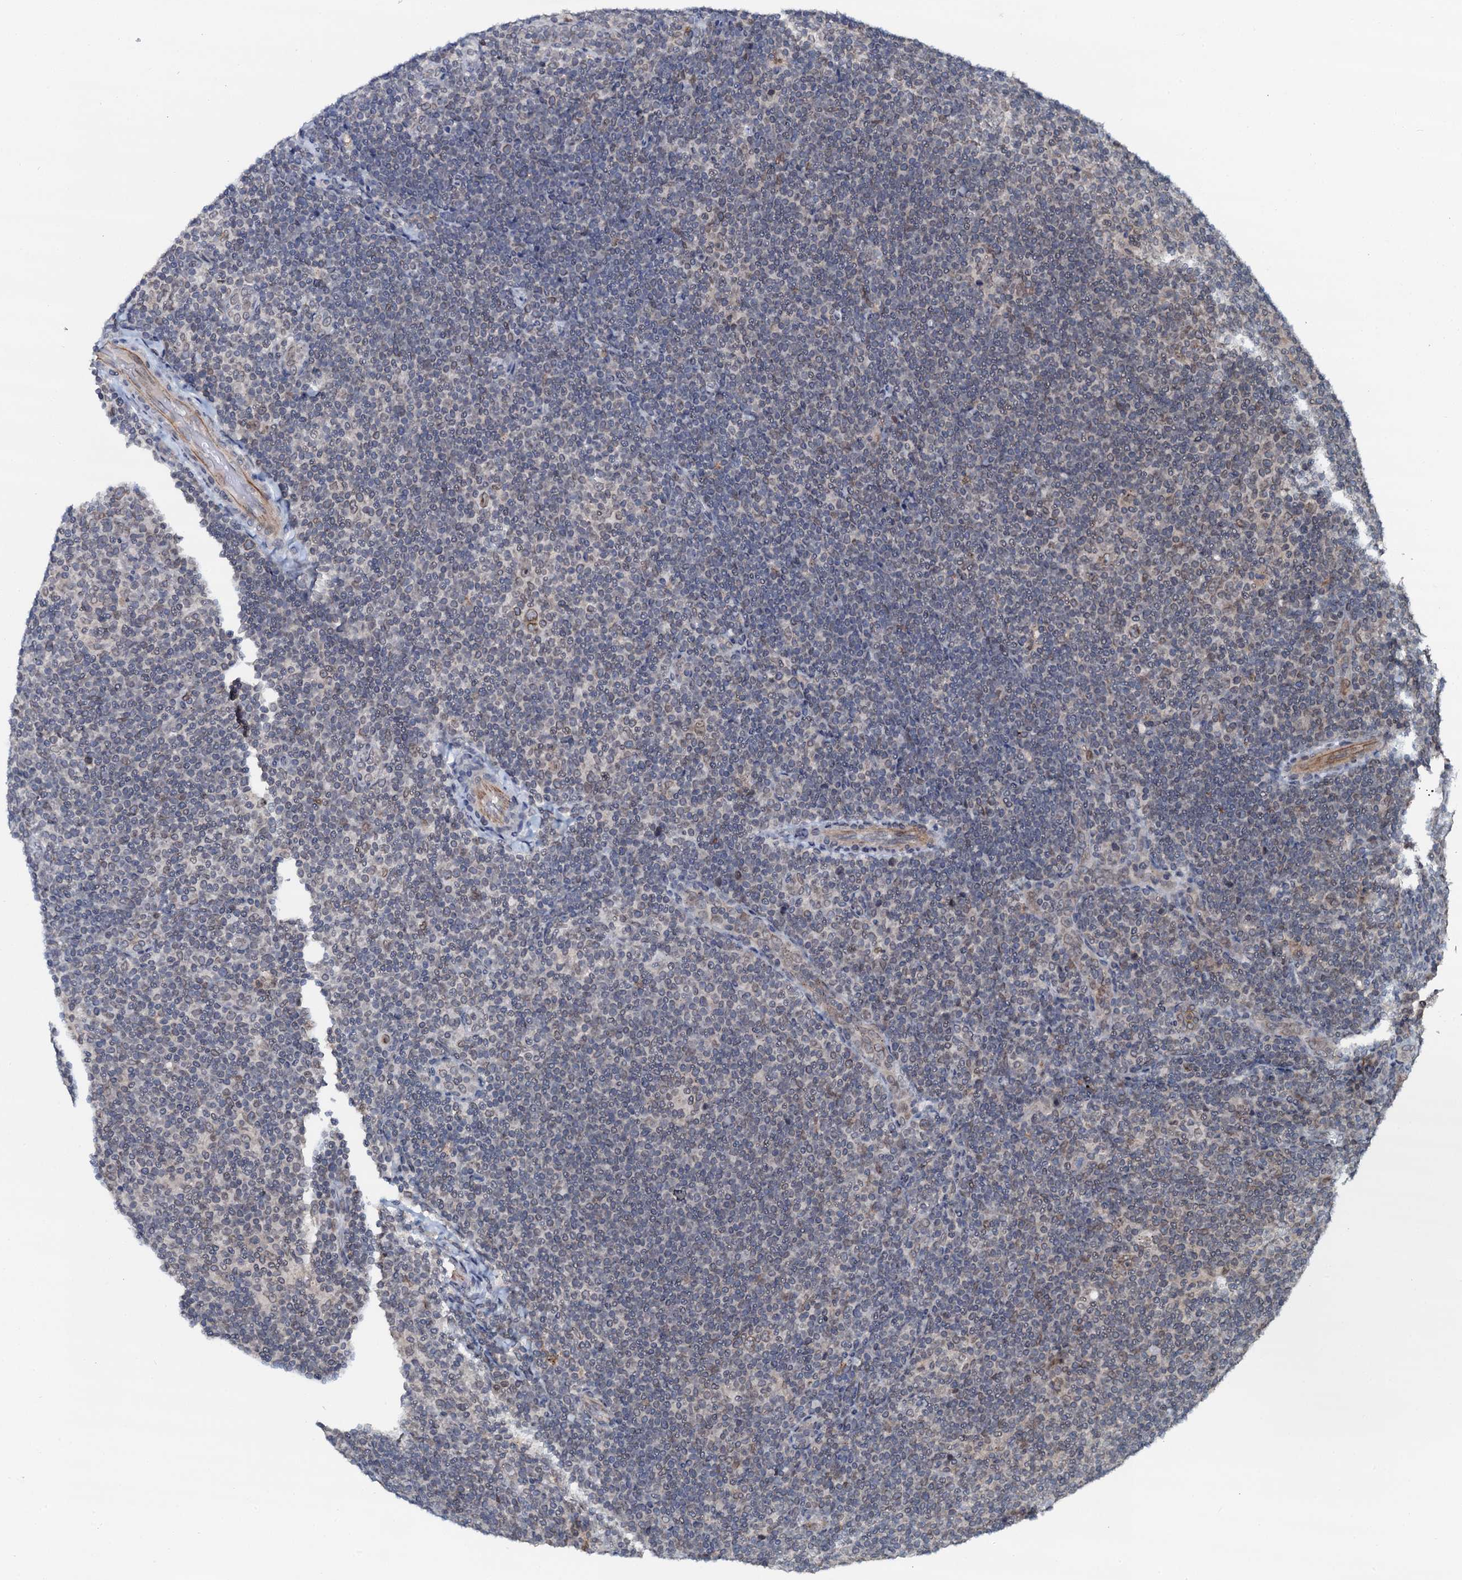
{"staining": {"intensity": "weak", "quantity": ">75%", "location": "cytoplasmic/membranous,nuclear"}, "tissue": "lymphoma", "cell_type": "Tumor cells", "image_type": "cancer", "snomed": [{"axis": "morphology", "description": "Hodgkin's disease, NOS"}, {"axis": "topography", "description": "Lymph node"}], "caption": "This histopathology image shows immunohistochemistry (IHC) staining of lymphoma, with low weak cytoplasmic/membranous and nuclear staining in approximately >75% of tumor cells.", "gene": "SNTA1", "patient": {"sex": "female", "age": 57}}